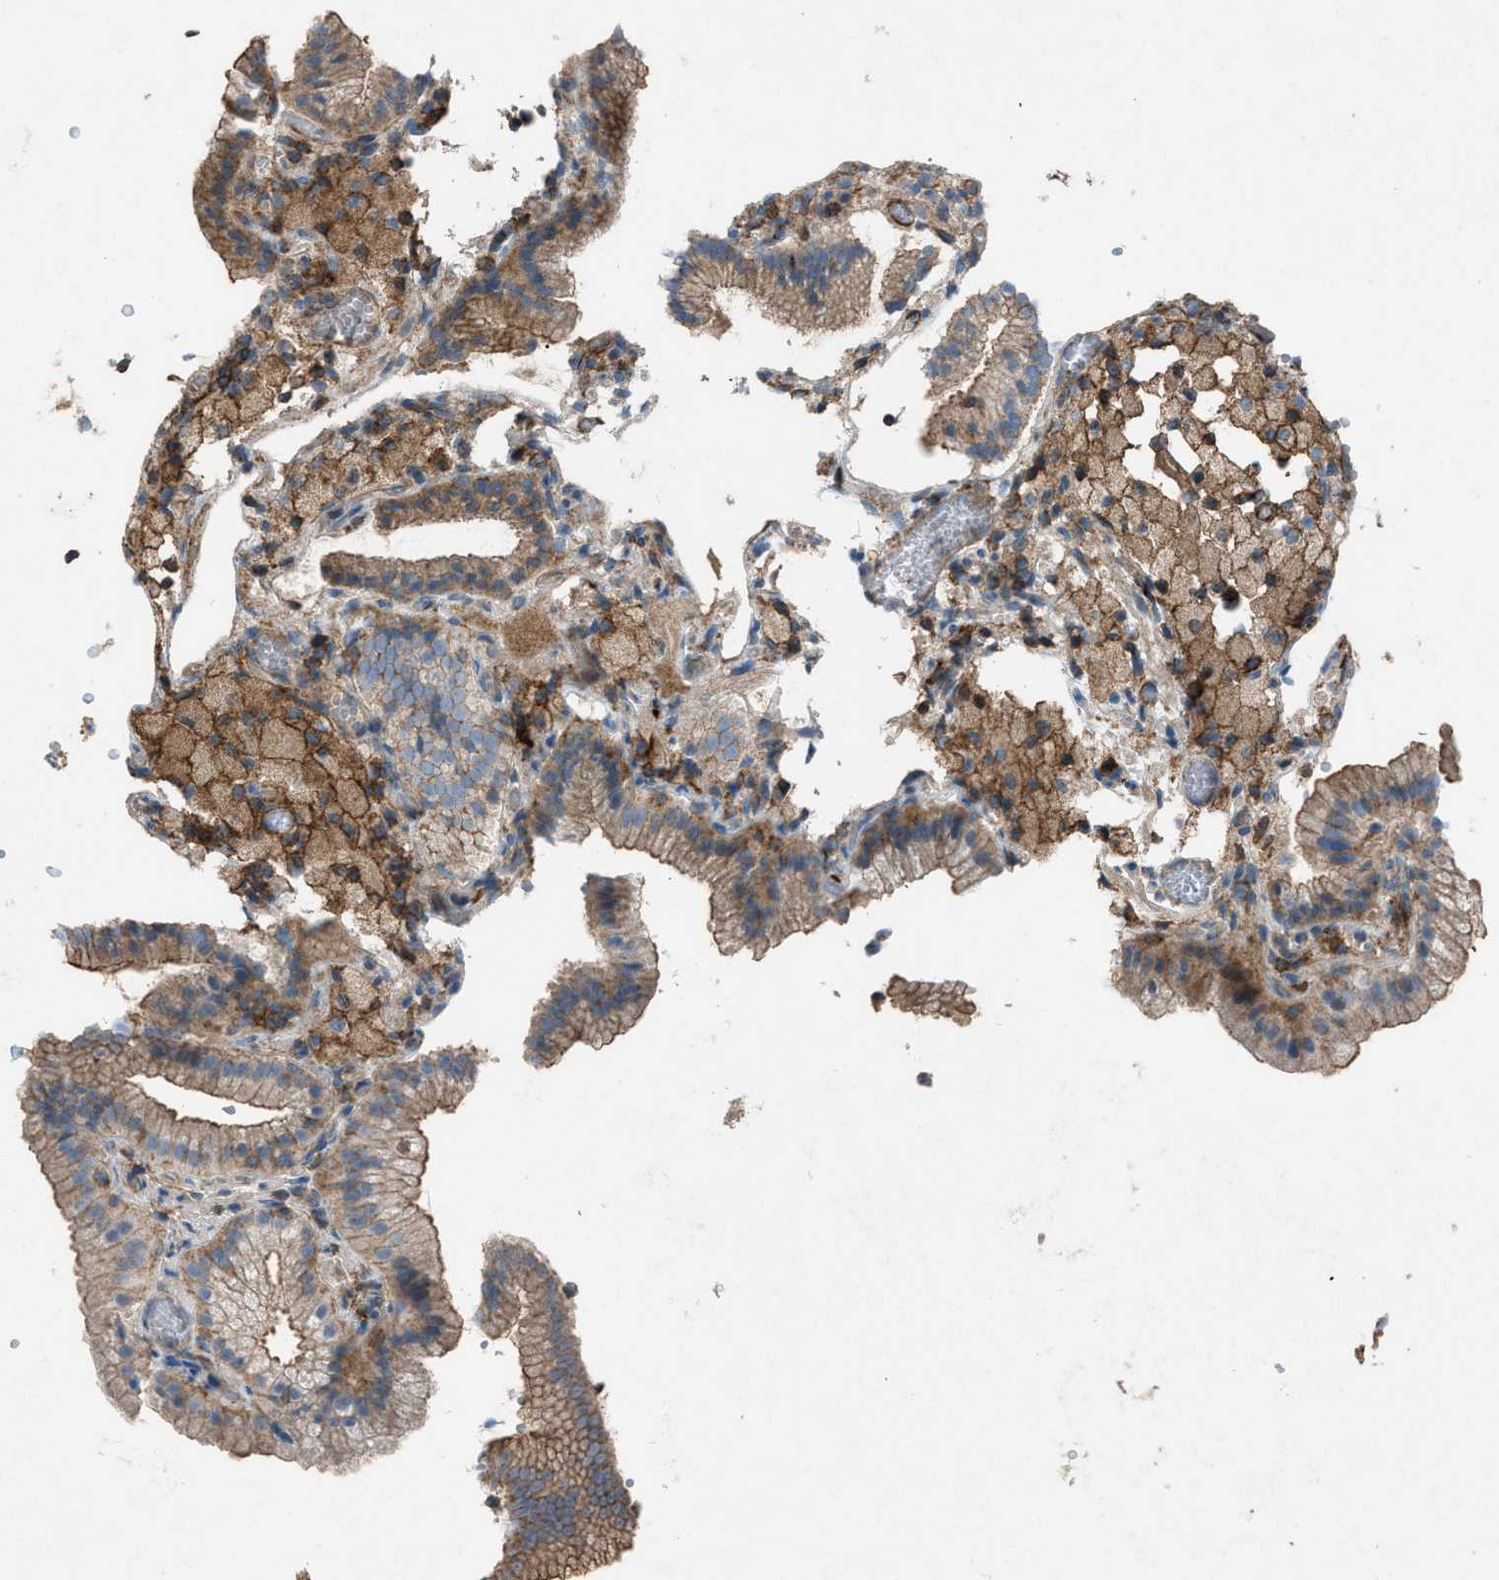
{"staining": {"intensity": "moderate", "quantity": ">75%", "location": "cytoplasmic/membranous"}, "tissue": "gallbladder", "cell_type": "Glandular cells", "image_type": "normal", "snomed": [{"axis": "morphology", "description": "Normal tissue, NOS"}, {"axis": "topography", "description": "Gallbladder"}], "caption": "A brown stain labels moderate cytoplasmic/membranous staining of a protein in glandular cells of normal gallbladder.", "gene": "NCK2", "patient": {"sex": "male", "age": 54}}